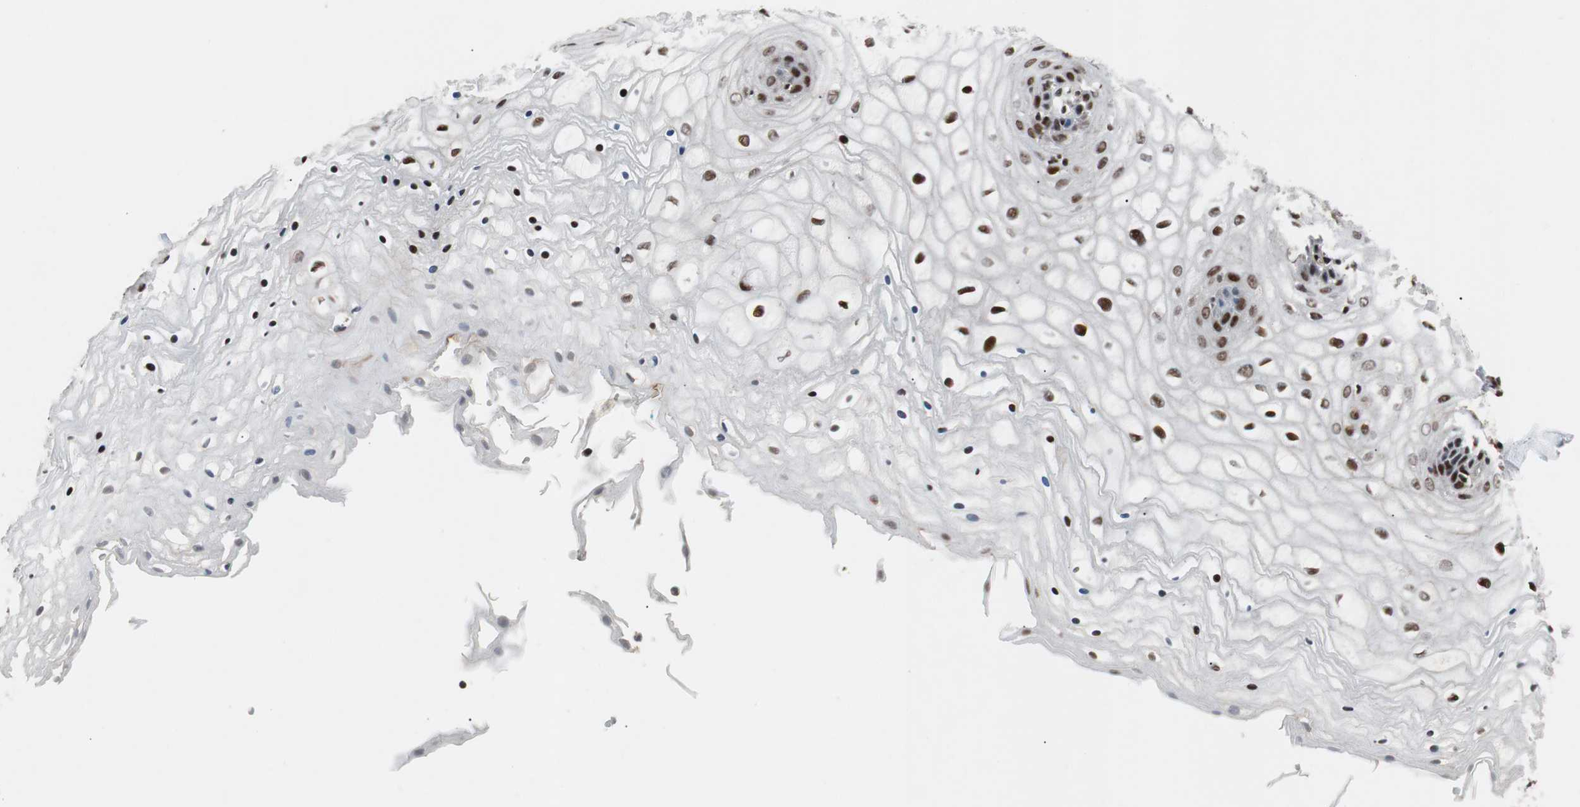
{"staining": {"intensity": "strong", "quantity": "25%-75%", "location": "nuclear"}, "tissue": "vagina", "cell_type": "Squamous epithelial cells", "image_type": "normal", "snomed": [{"axis": "morphology", "description": "Normal tissue, NOS"}, {"axis": "topography", "description": "Vagina"}], "caption": "Immunohistochemical staining of normal vagina reveals 25%-75% levels of strong nuclear protein expression in about 25%-75% of squamous epithelial cells. (Stains: DAB (3,3'-diaminobenzidine) in brown, nuclei in blue, Microscopy: brightfield microscopy at high magnification).", "gene": "NBL1", "patient": {"sex": "female", "age": 34}}